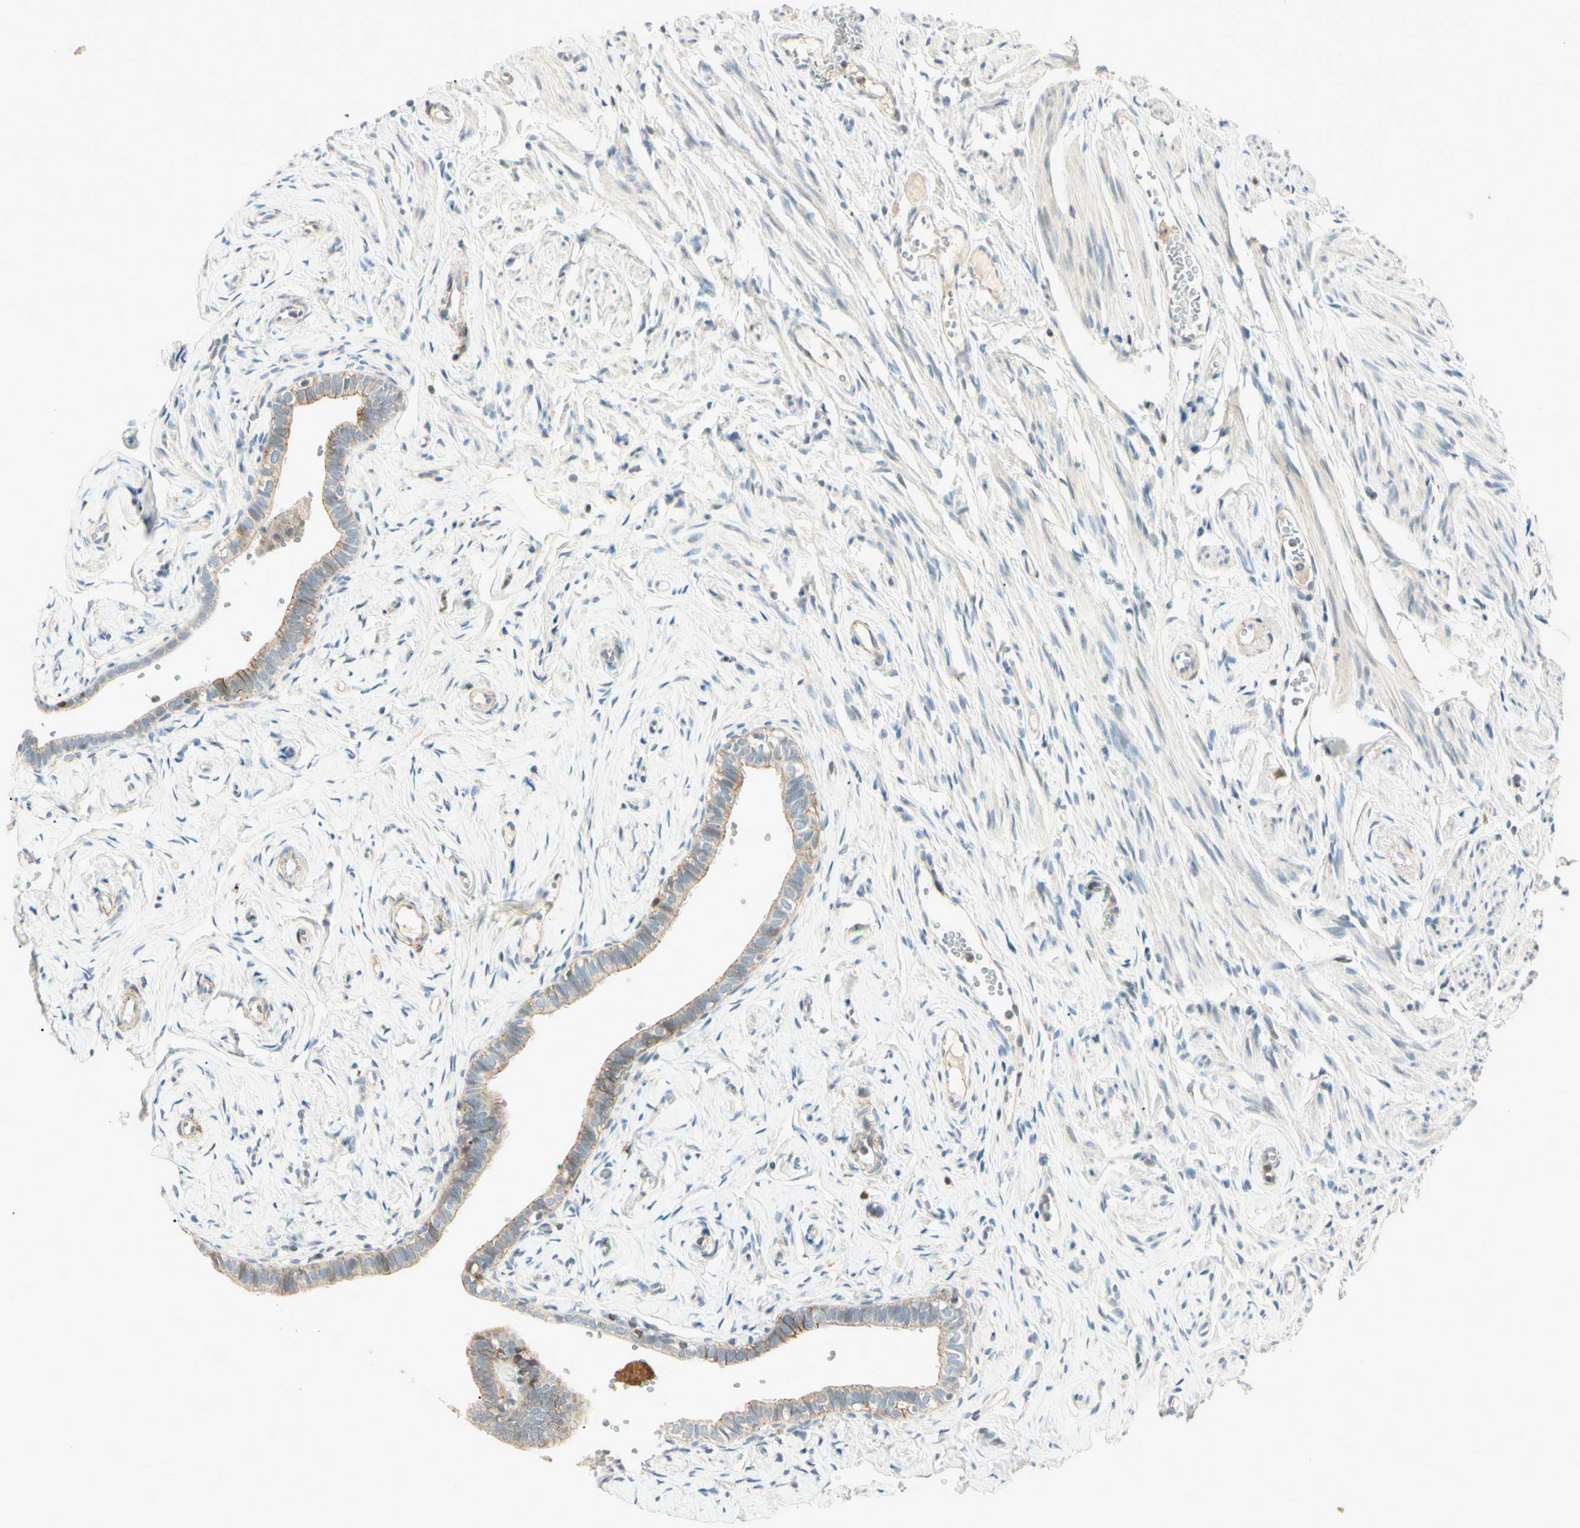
{"staining": {"intensity": "moderate", "quantity": "25%-75%", "location": "cytoplasmic/membranous"}, "tissue": "fallopian tube", "cell_type": "Glandular cells", "image_type": "normal", "snomed": [{"axis": "morphology", "description": "Normal tissue, NOS"}, {"axis": "topography", "description": "Fallopian tube"}], "caption": "Fallopian tube was stained to show a protein in brown. There is medium levels of moderate cytoplasmic/membranous positivity in approximately 25%-75% of glandular cells. (Brightfield microscopy of DAB IHC at high magnification).", "gene": "CDH6", "patient": {"sex": "female", "age": 71}}